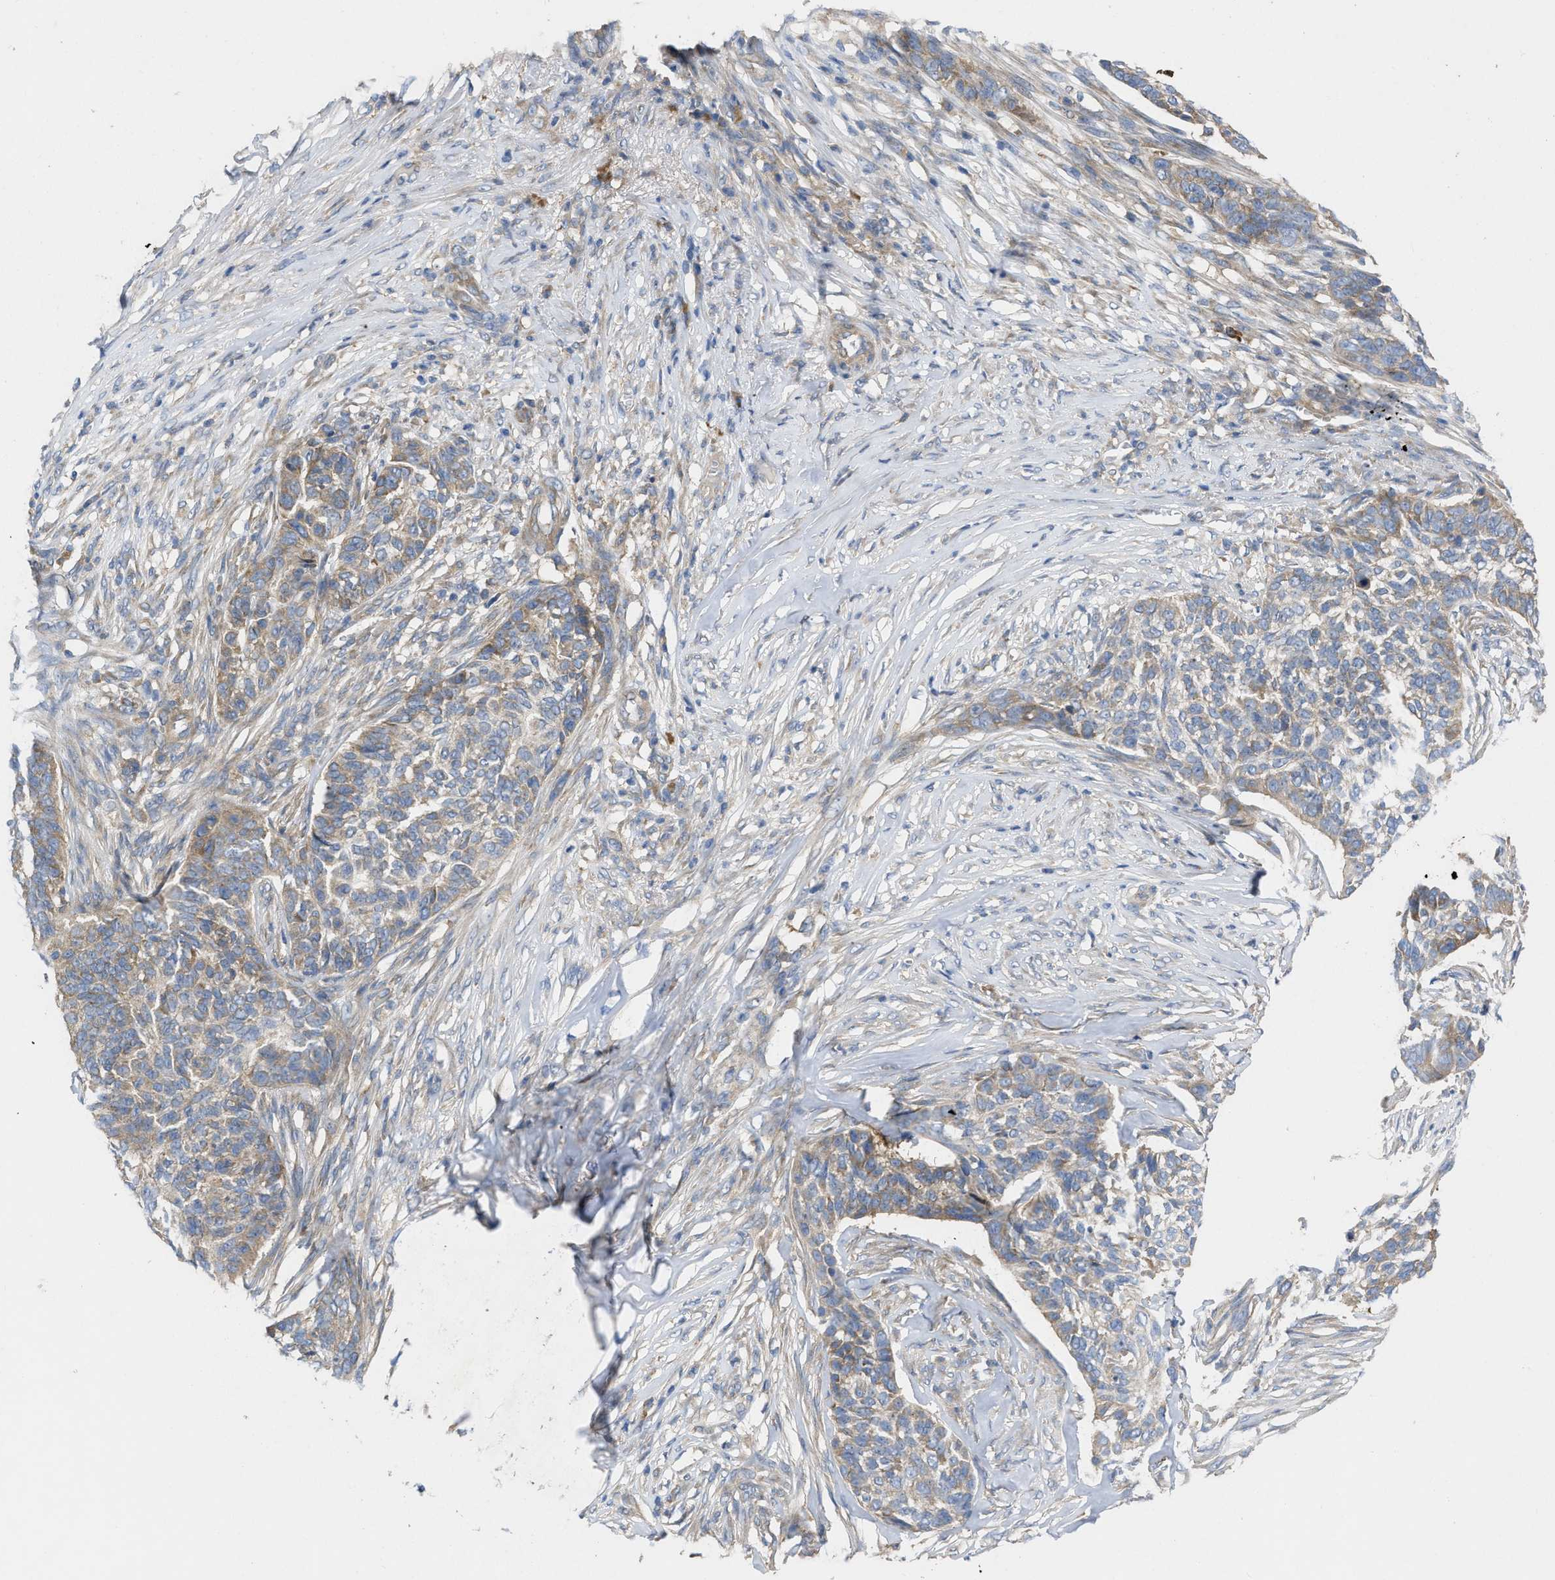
{"staining": {"intensity": "moderate", "quantity": ">75%", "location": "cytoplasmic/membranous"}, "tissue": "skin cancer", "cell_type": "Tumor cells", "image_type": "cancer", "snomed": [{"axis": "morphology", "description": "Basal cell carcinoma"}, {"axis": "topography", "description": "Skin"}], "caption": "IHC micrograph of neoplastic tissue: human skin cancer (basal cell carcinoma) stained using immunohistochemistry (IHC) shows medium levels of moderate protein expression localized specifically in the cytoplasmic/membranous of tumor cells, appearing as a cytoplasmic/membranous brown color.", "gene": "TMEM131", "patient": {"sex": "male", "age": 85}}